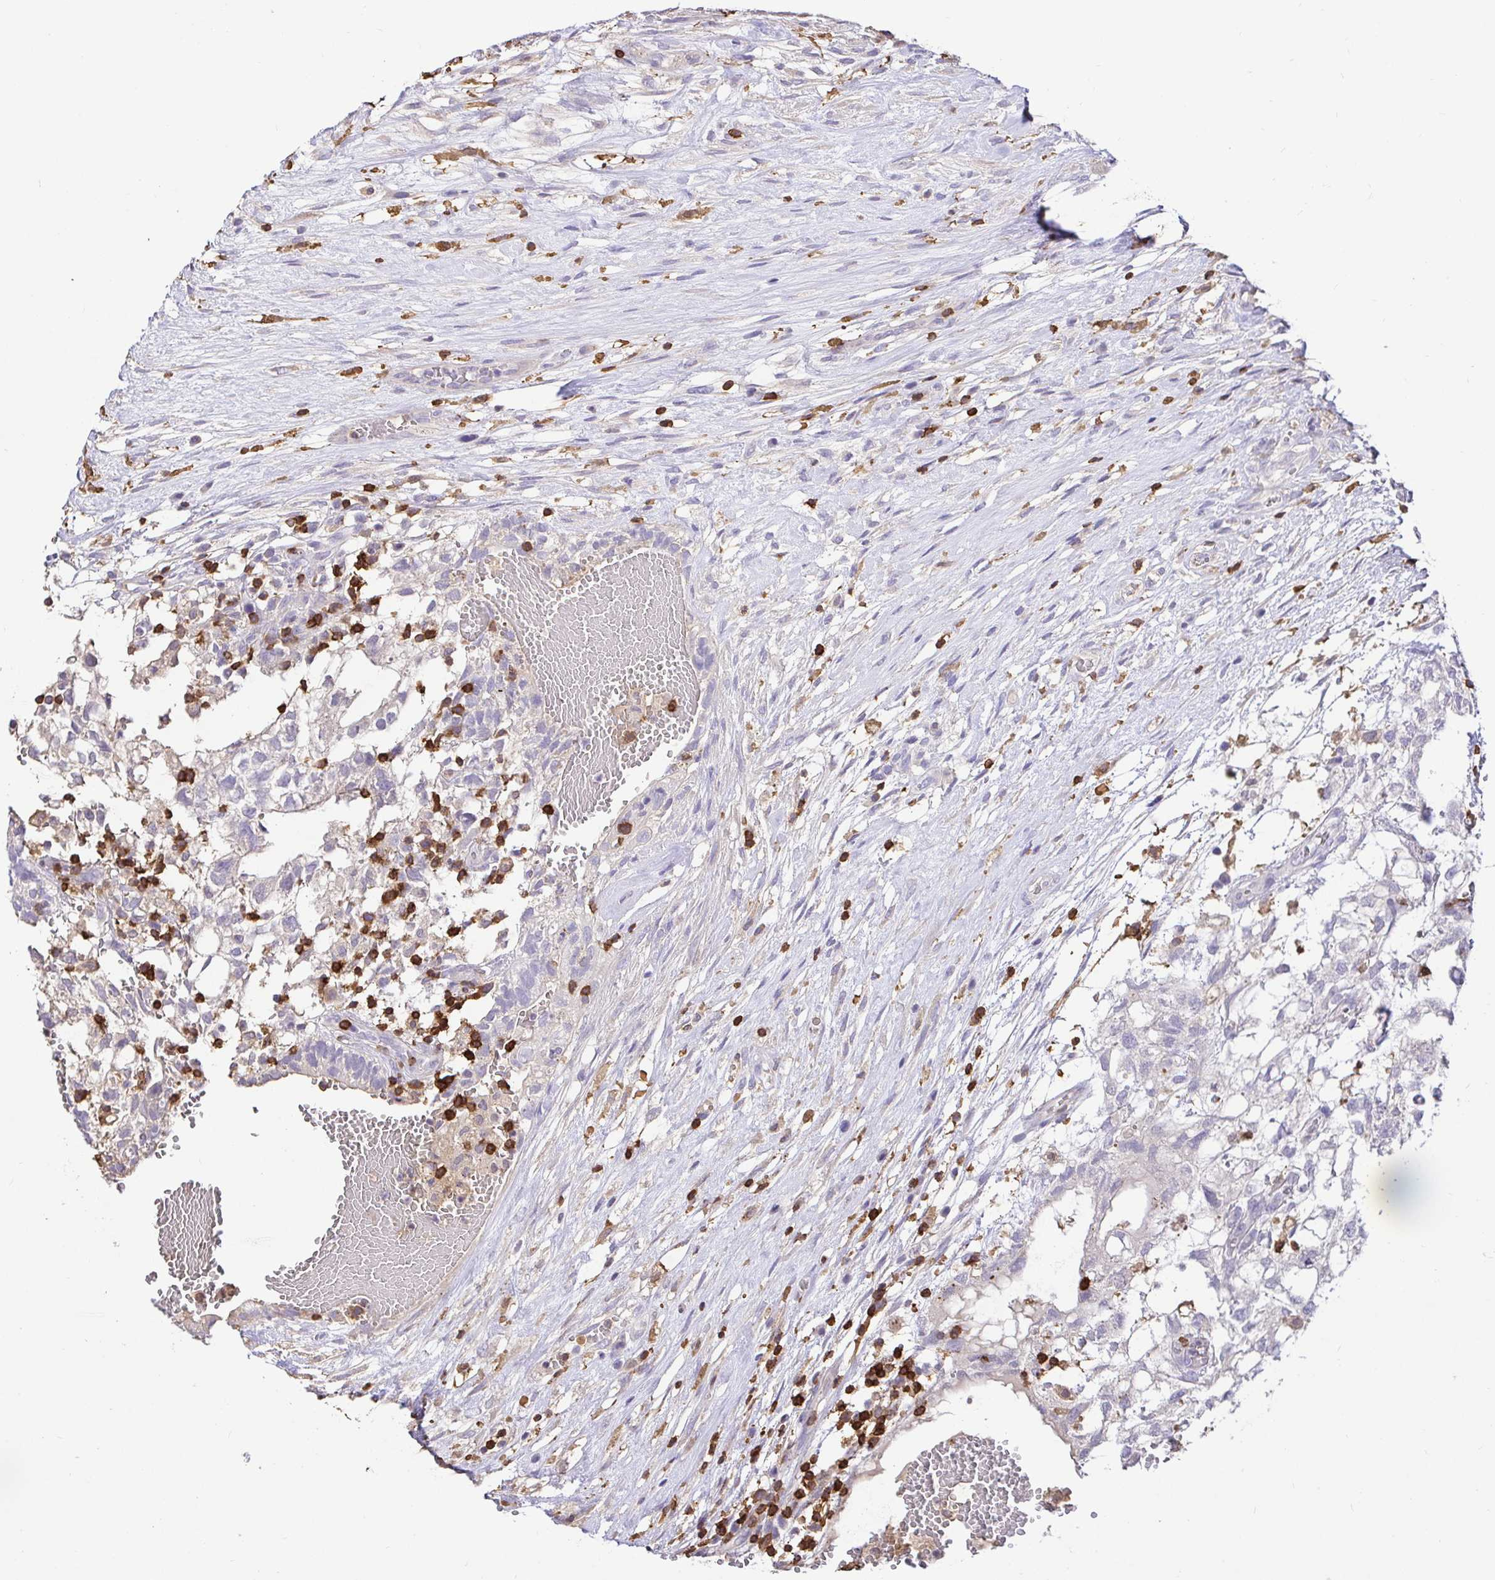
{"staining": {"intensity": "negative", "quantity": "none", "location": "none"}, "tissue": "testis cancer", "cell_type": "Tumor cells", "image_type": "cancer", "snomed": [{"axis": "morphology", "description": "Normal tissue, NOS"}, {"axis": "morphology", "description": "Carcinoma, Embryonal, NOS"}, {"axis": "topography", "description": "Testis"}], "caption": "Immunohistochemistry of testis embryonal carcinoma demonstrates no positivity in tumor cells.", "gene": "SKAP1", "patient": {"sex": "male", "age": 32}}